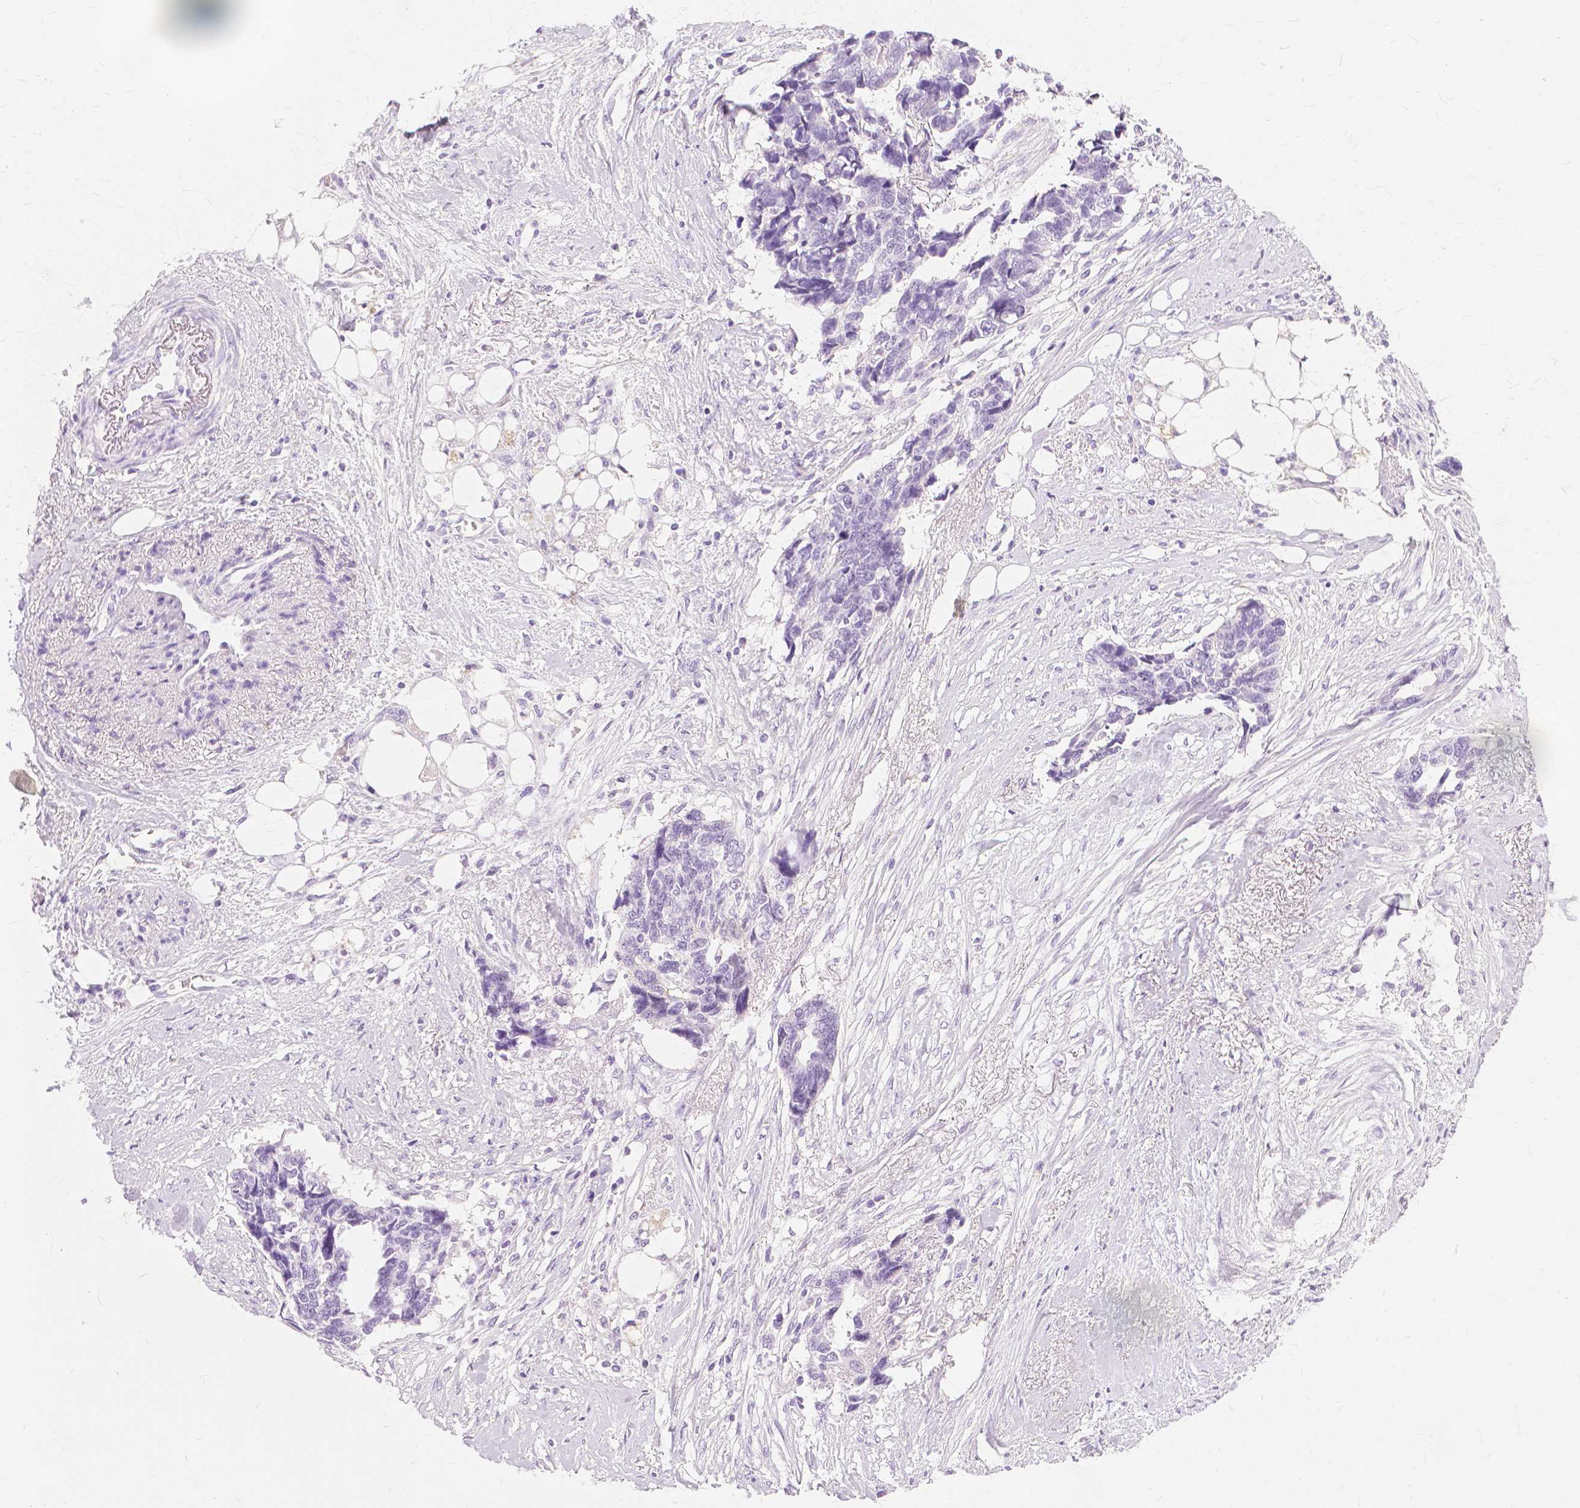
{"staining": {"intensity": "negative", "quantity": "none", "location": "none"}, "tissue": "ovarian cancer", "cell_type": "Tumor cells", "image_type": "cancer", "snomed": [{"axis": "morphology", "description": "Cystadenocarcinoma, serous, NOS"}, {"axis": "topography", "description": "Ovary"}], "caption": "Tumor cells are negative for protein expression in human serous cystadenocarcinoma (ovarian). (DAB immunohistochemistry (IHC) visualized using brightfield microscopy, high magnification).", "gene": "TGM1", "patient": {"sex": "female", "age": 69}}